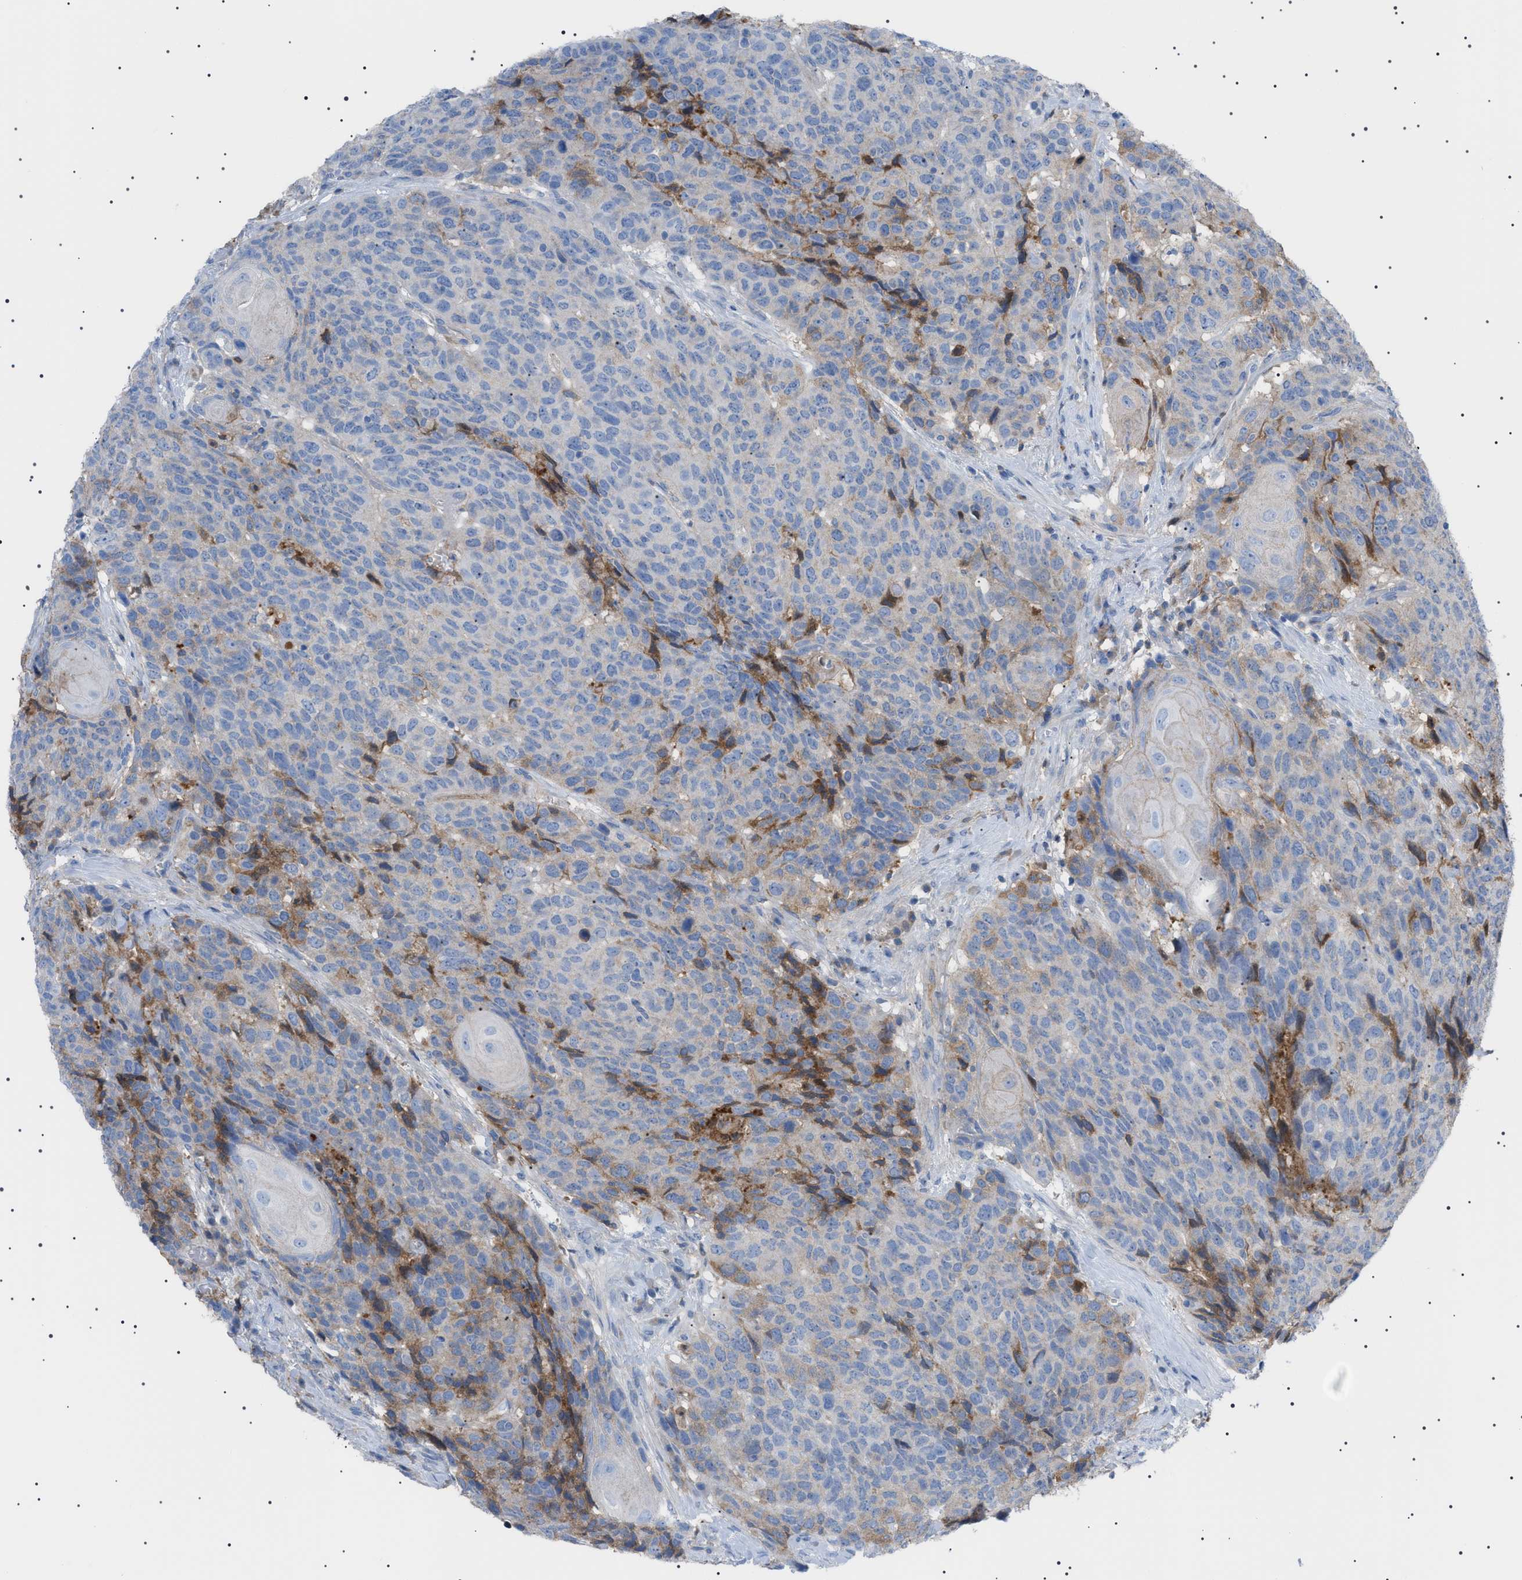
{"staining": {"intensity": "weak", "quantity": "25%-75%", "location": "cytoplasmic/membranous"}, "tissue": "head and neck cancer", "cell_type": "Tumor cells", "image_type": "cancer", "snomed": [{"axis": "morphology", "description": "Squamous cell carcinoma, NOS"}, {"axis": "topography", "description": "Head-Neck"}], "caption": "About 25%-75% of tumor cells in squamous cell carcinoma (head and neck) reveal weak cytoplasmic/membranous protein positivity as visualized by brown immunohistochemical staining.", "gene": "LPA", "patient": {"sex": "male", "age": 66}}